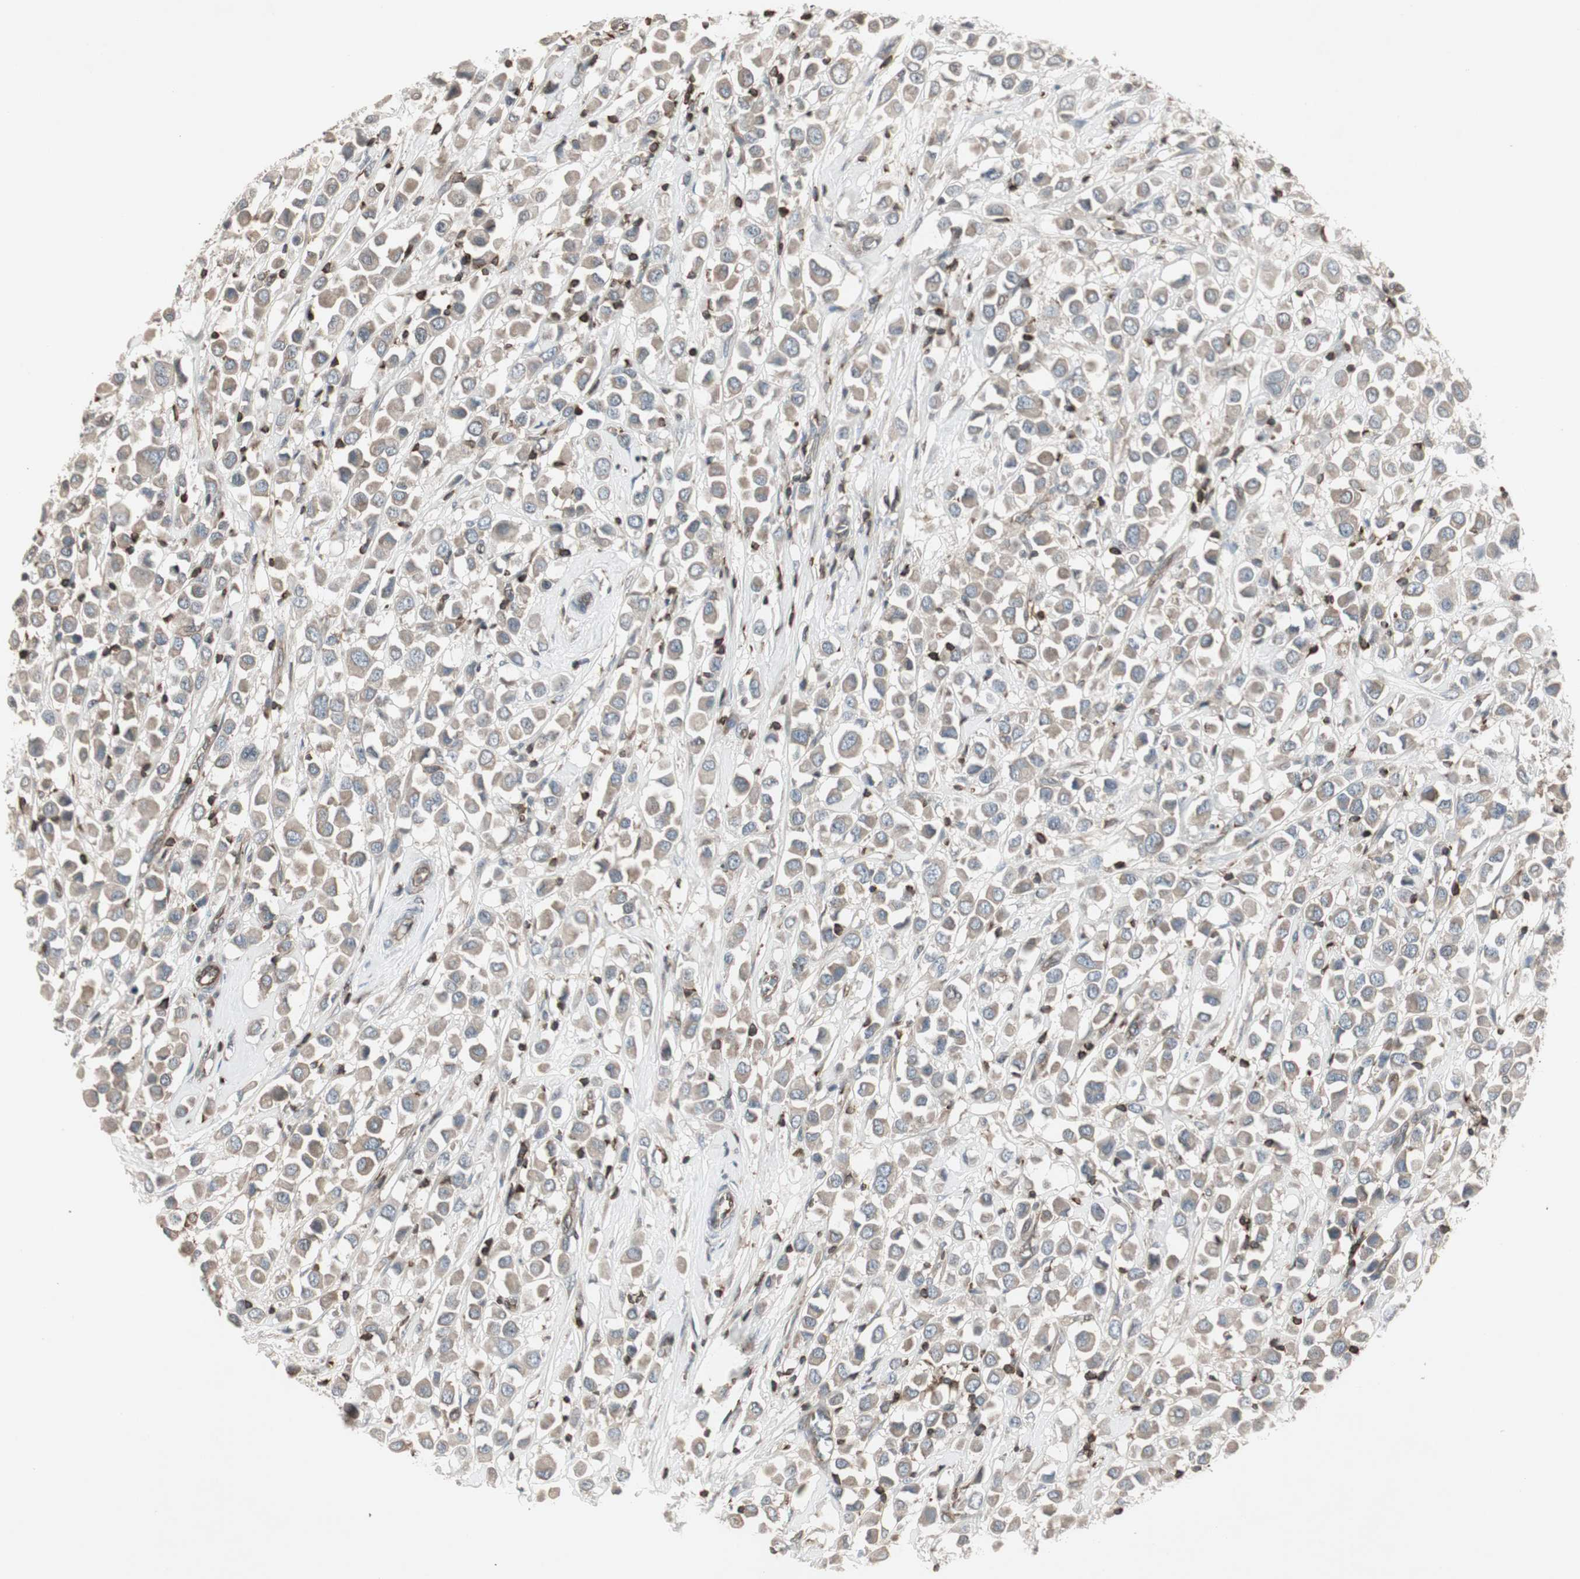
{"staining": {"intensity": "weak", "quantity": ">75%", "location": "none"}, "tissue": "breast cancer", "cell_type": "Tumor cells", "image_type": "cancer", "snomed": [{"axis": "morphology", "description": "Duct carcinoma"}, {"axis": "topography", "description": "Breast"}], "caption": "This is a histology image of IHC staining of breast intraductal carcinoma, which shows weak positivity in the None of tumor cells.", "gene": "ARHGEF1", "patient": {"sex": "female", "age": 61}}